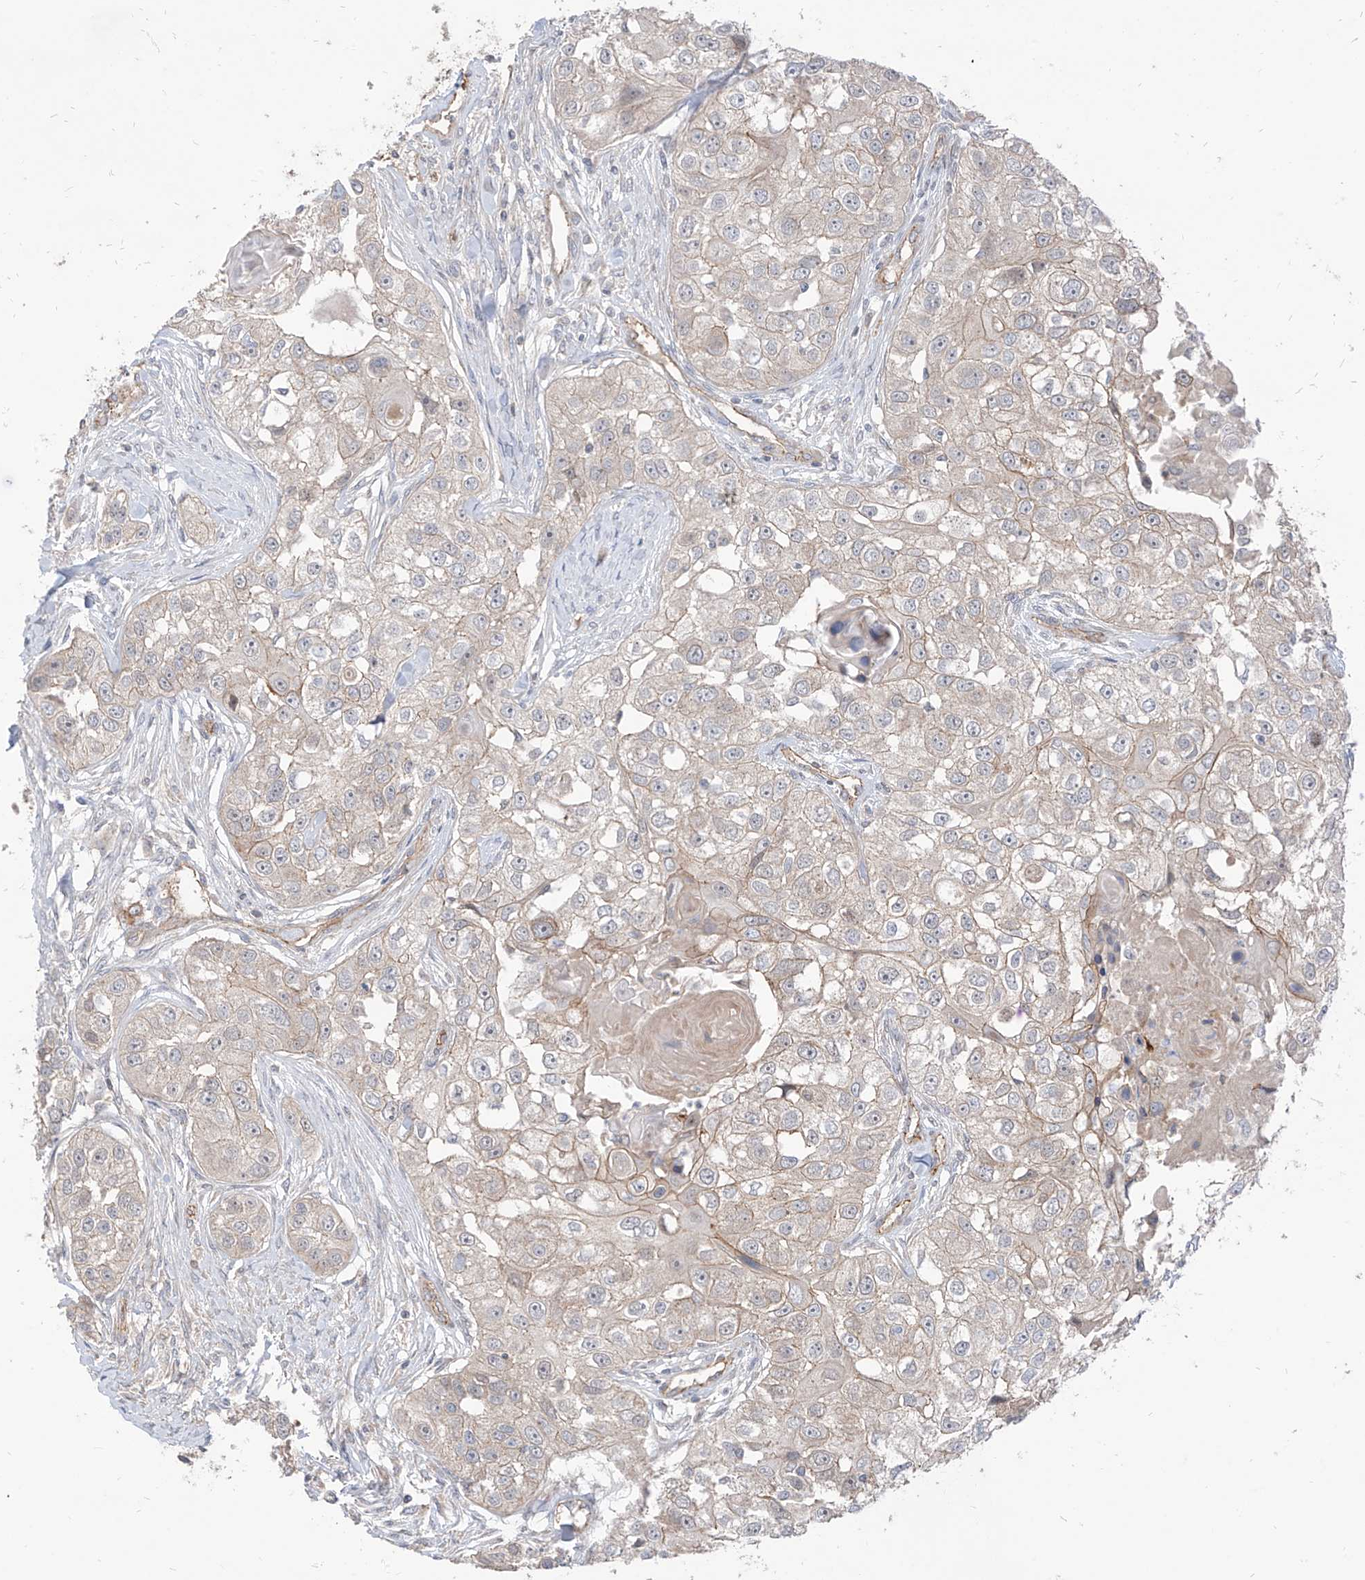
{"staining": {"intensity": "weak", "quantity": "25%-75%", "location": "cytoplasmic/membranous"}, "tissue": "head and neck cancer", "cell_type": "Tumor cells", "image_type": "cancer", "snomed": [{"axis": "morphology", "description": "Normal tissue, NOS"}, {"axis": "morphology", "description": "Squamous cell carcinoma, NOS"}, {"axis": "topography", "description": "Skeletal muscle"}, {"axis": "topography", "description": "Head-Neck"}], "caption": "Squamous cell carcinoma (head and neck) tissue reveals weak cytoplasmic/membranous staining in approximately 25%-75% of tumor cells, visualized by immunohistochemistry.", "gene": "EPHX4", "patient": {"sex": "male", "age": 51}}